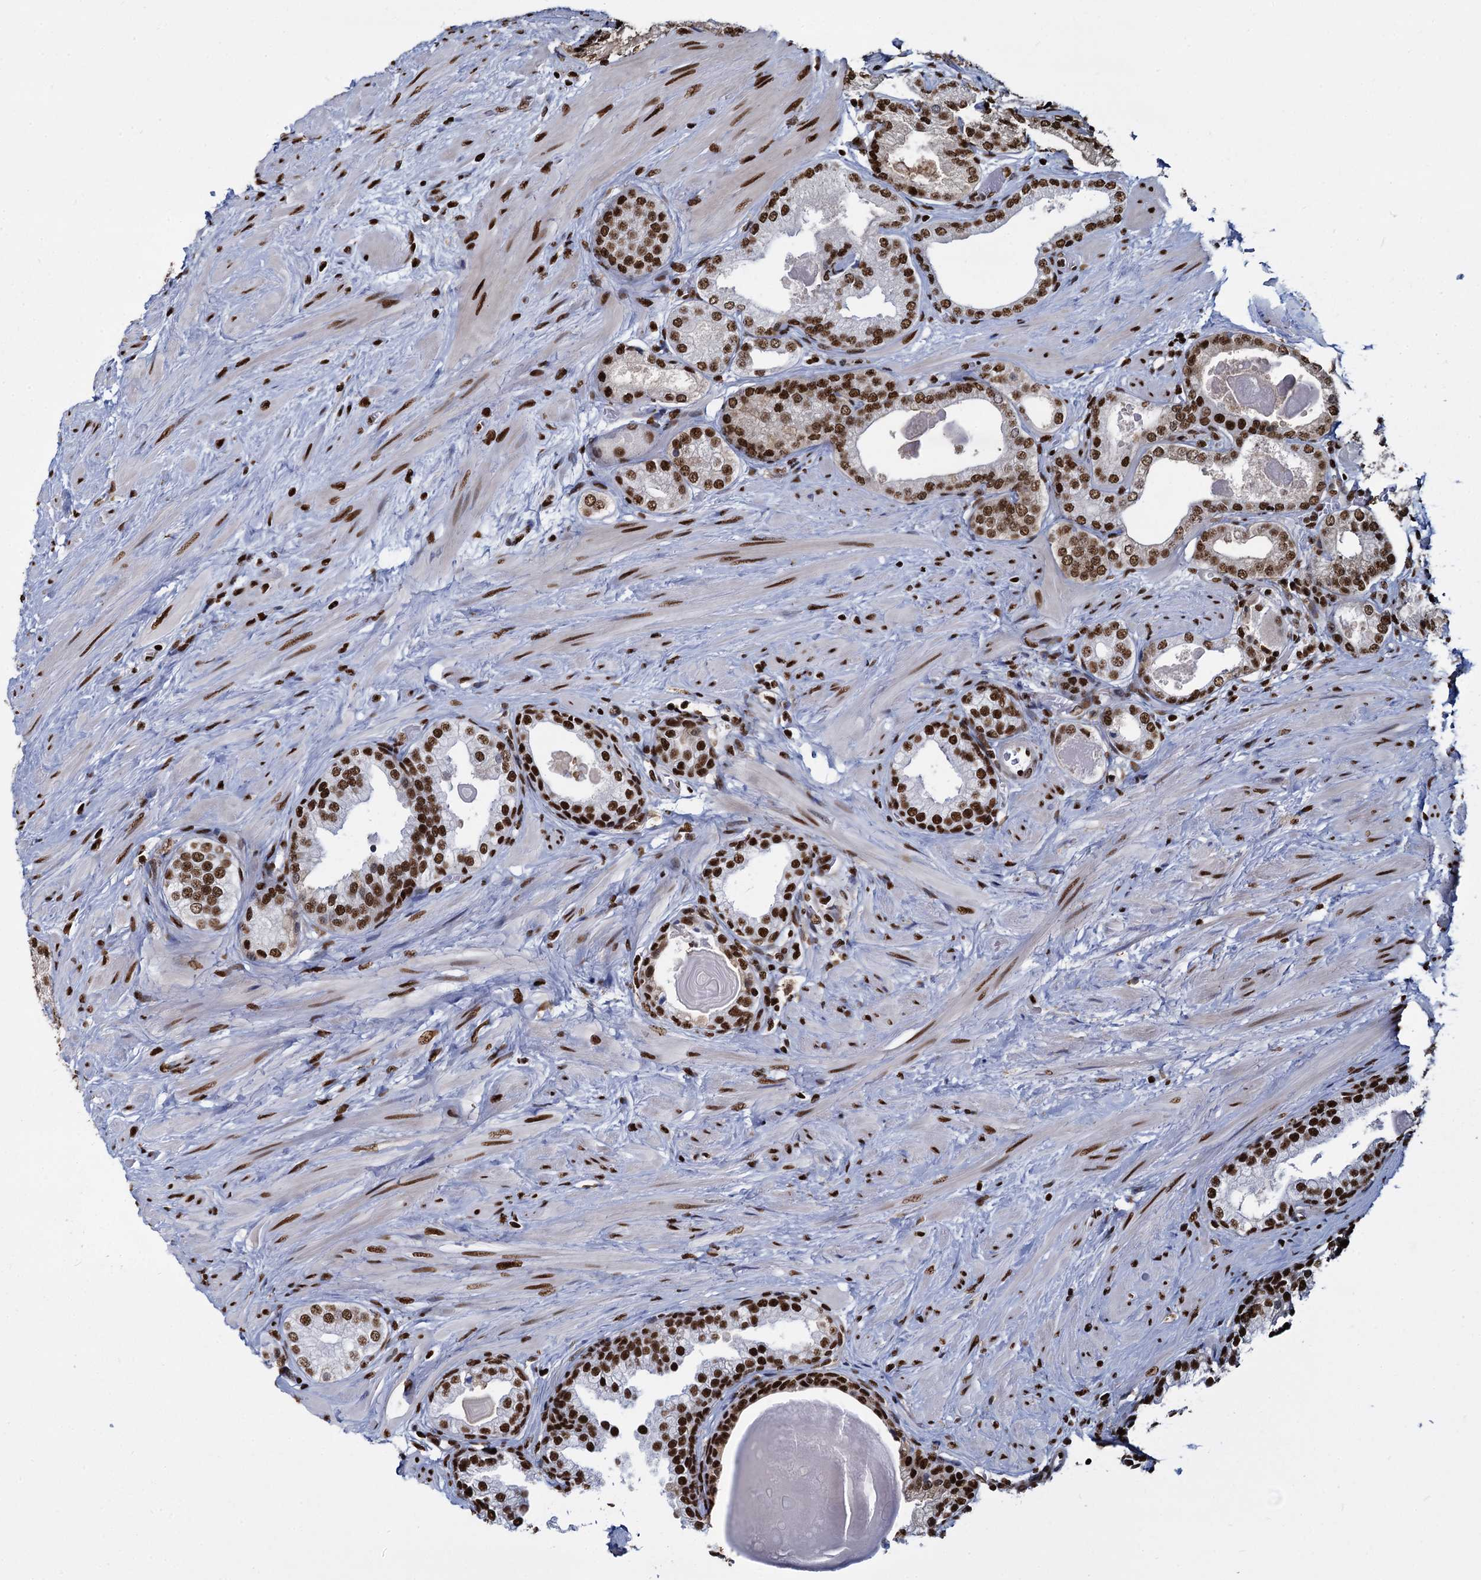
{"staining": {"intensity": "strong", "quantity": ">75%", "location": "nuclear"}, "tissue": "prostate", "cell_type": "Glandular cells", "image_type": "normal", "snomed": [{"axis": "morphology", "description": "Normal tissue, NOS"}, {"axis": "topography", "description": "Prostate"}], "caption": "Immunohistochemistry staining of benign prostate, which exhibits high levels of strong nuclear expression in approximately >75% of glandular cells indicating strong nuclear protein expression. The staining was performed using DAB (brown) for protein detection and nuclei were counterstained in hematoxylin (blue).", "gene": "DCPS", "patient": {"sex": "male", "age": 48}}